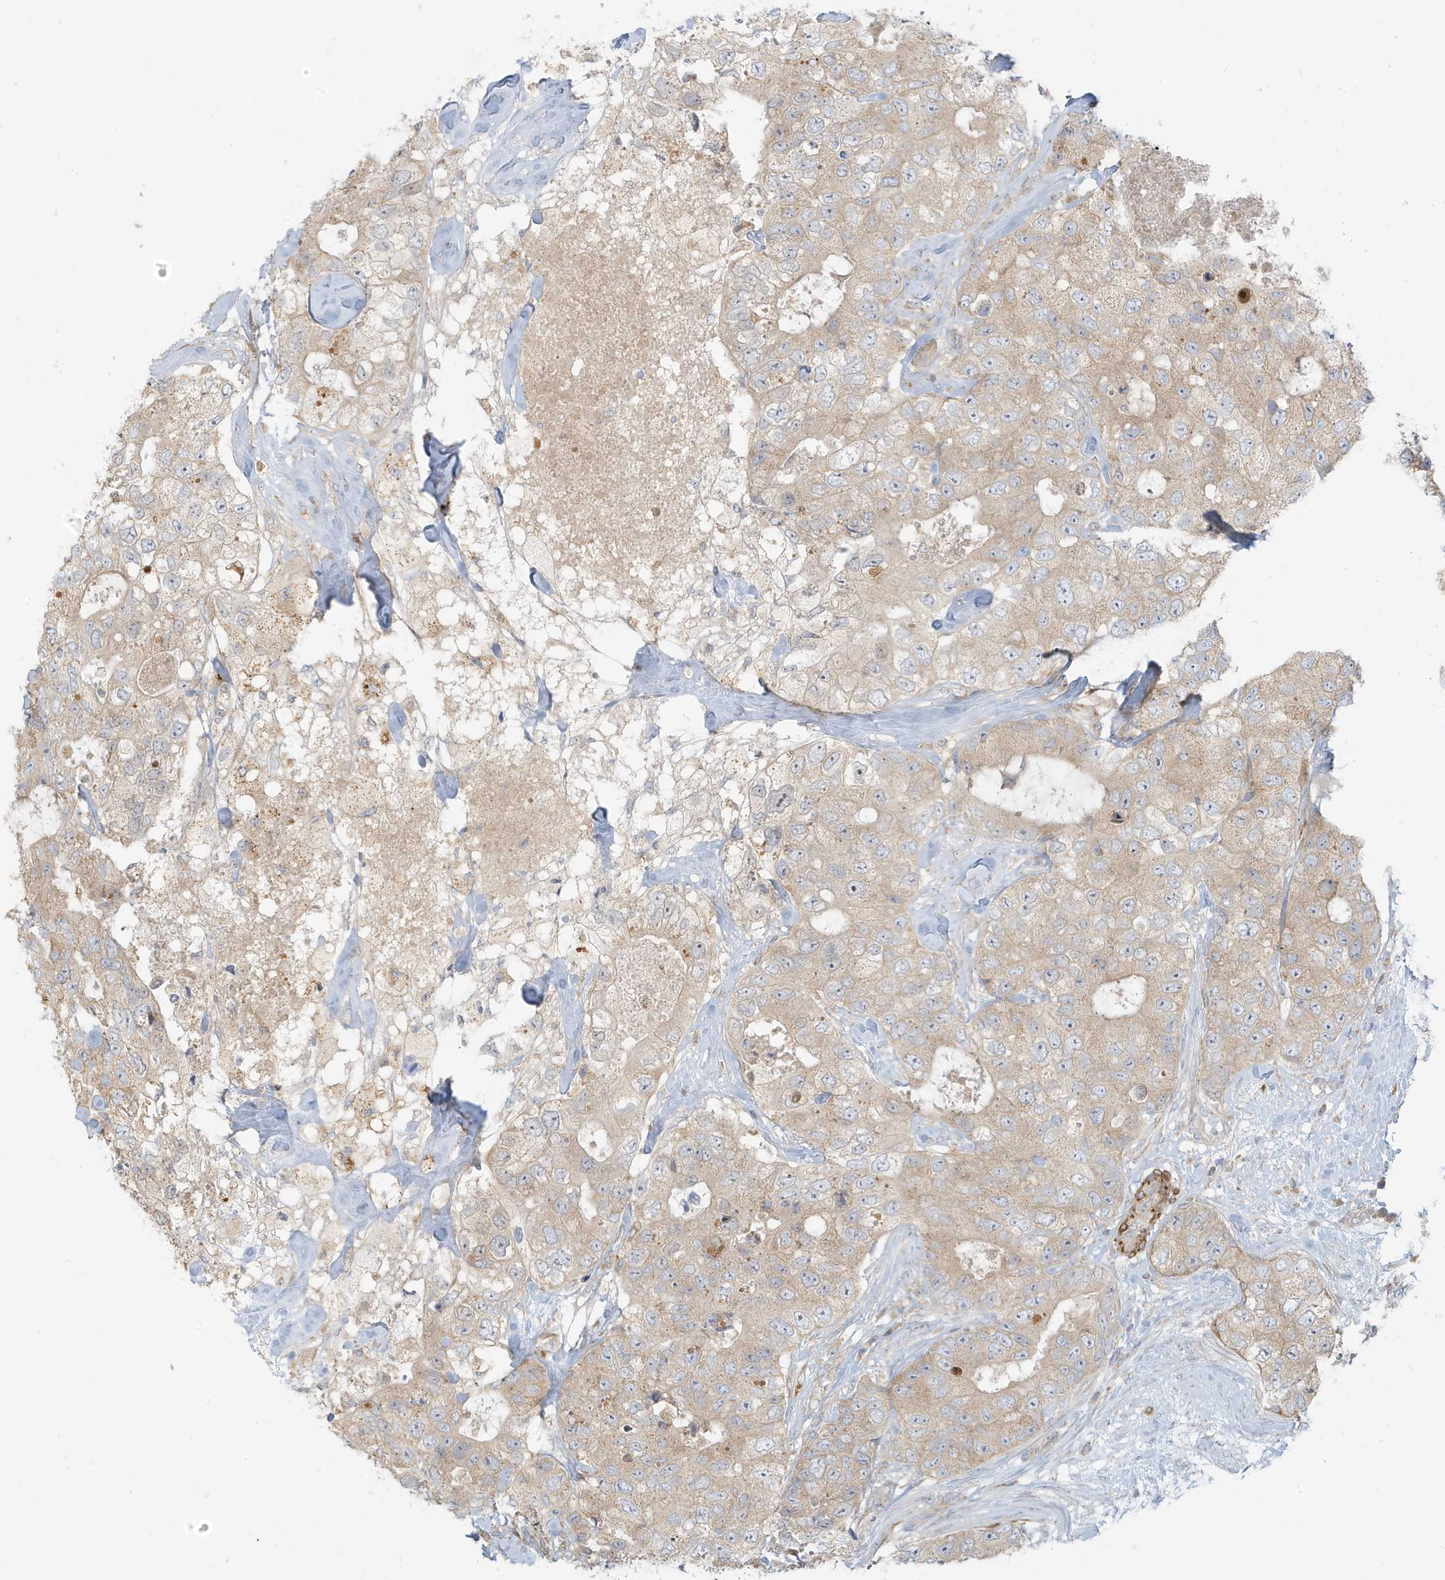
{"staining": {"intensity": "weak", "quantity": ">75%", "location": "cytoplasmic/membranous"}, "tissue": "breast cancer", "cell_type": "Tumor cells", "image_type": "cancer", "snomed": [{"axis": "morphology", "description": "Duct carcinoma"}, {"axis": "topography", "description": "Breast"}], "caption": "A histopathology image showing weak cytoplasmic/membranous expression in about >75% of tumor cells in breast infiltrating ductal carcinoma, as visualized by brown immunohistochemical staining.", "gene": "MCOLN1", "patient": {"sex": "female", "age": 62}}